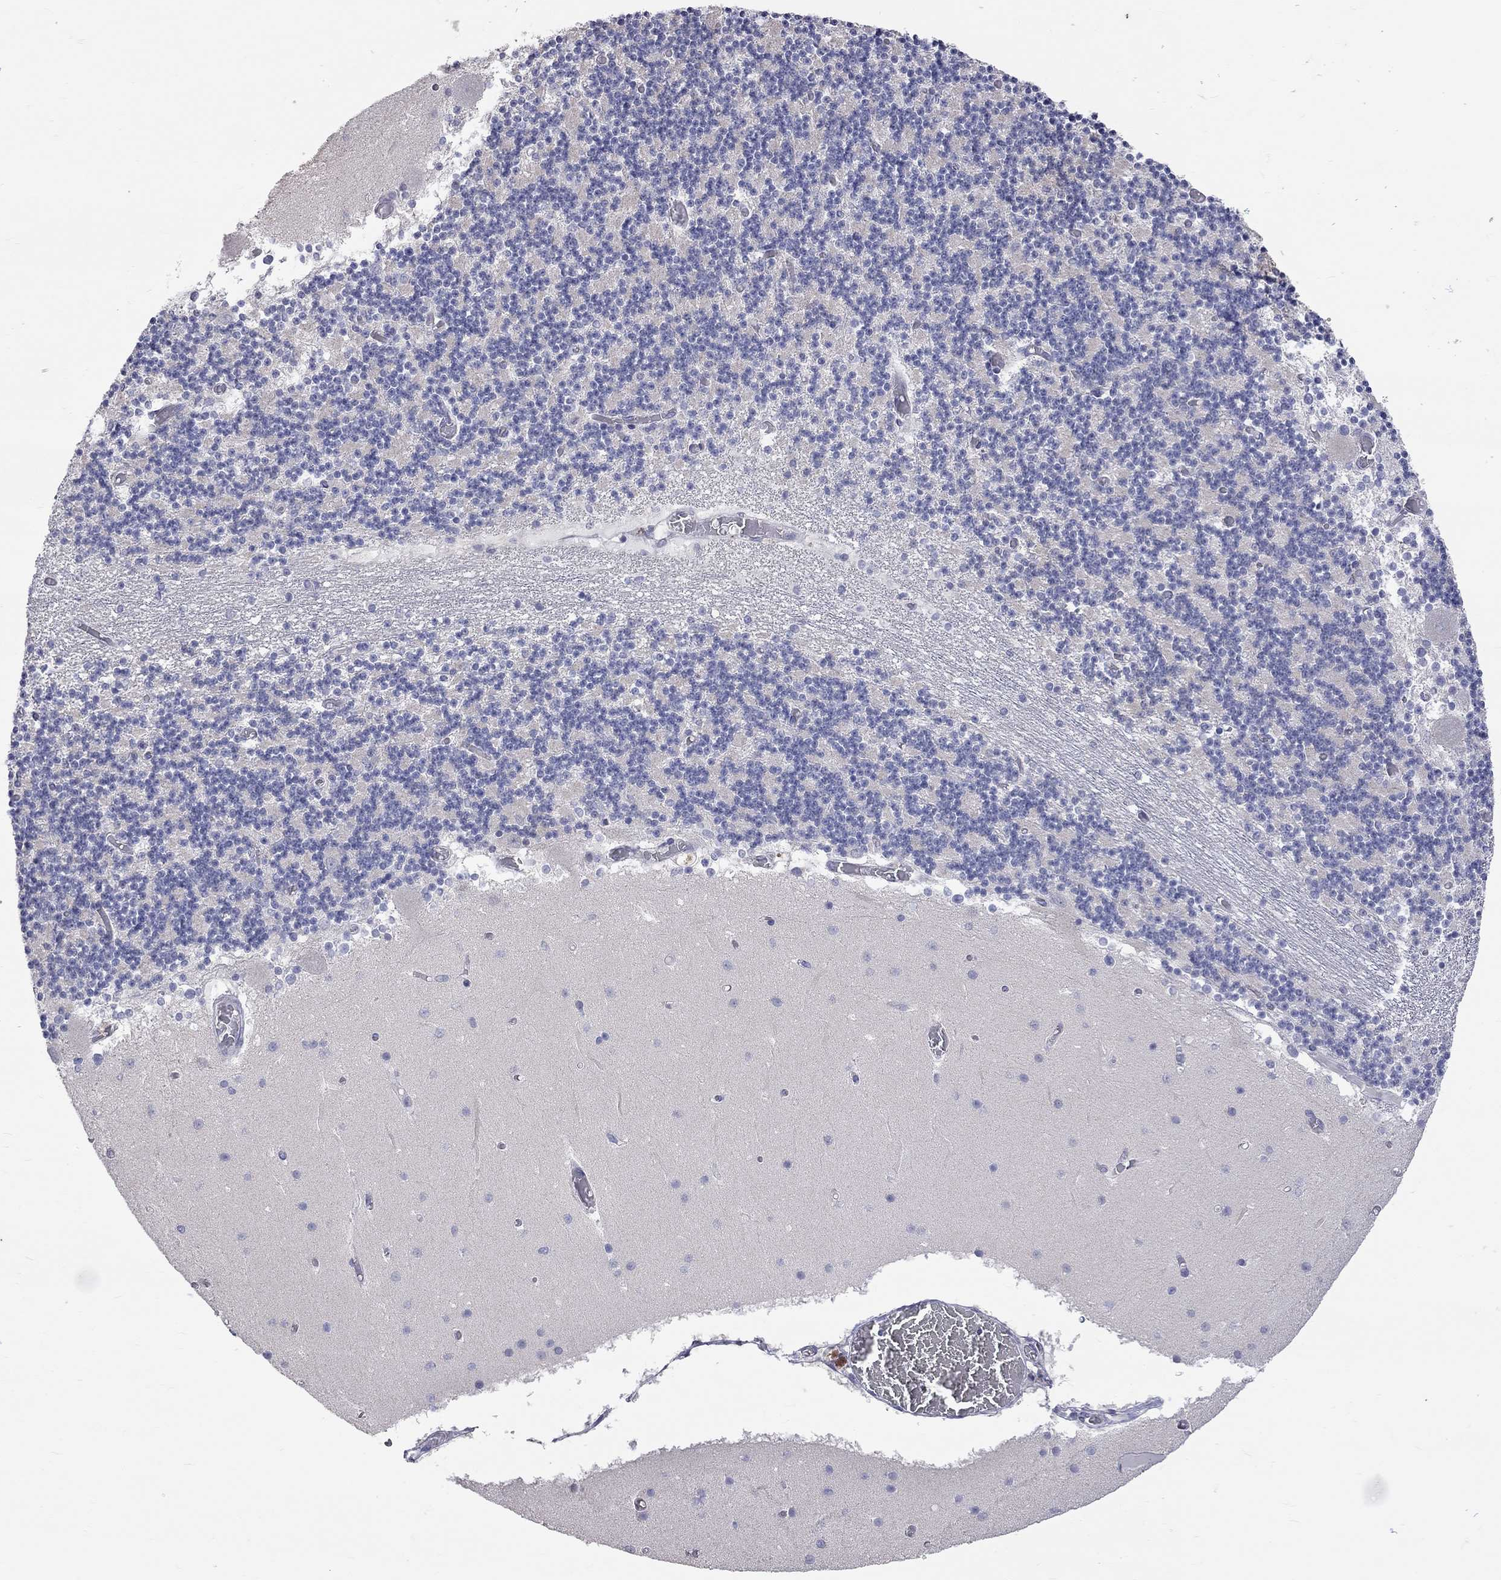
{"staining": {"intensity": "negative", "quantity": "none", "location": "none"}, "tissue": "cerebellum", "cell_type": "Cells in granular layer", "image_type": "normal", "snomed": [{"axis": "morphology", "description": "Normal tissue, NOS"}, {"axis": "topography", "description": "Cerebellum"}], "caption": "Immunohistochemistry histopathology image of unremarkable cerebellum stained for a protein (brown), which demonstrates no expression in cells in granular layer. (DAB (3,3'-diaminobenzidine) immunohistochemistry (IHC) with hematoxylin counter stain).", "gene": "OPRK1", "patient": {"sex": "female", "age": 28}}